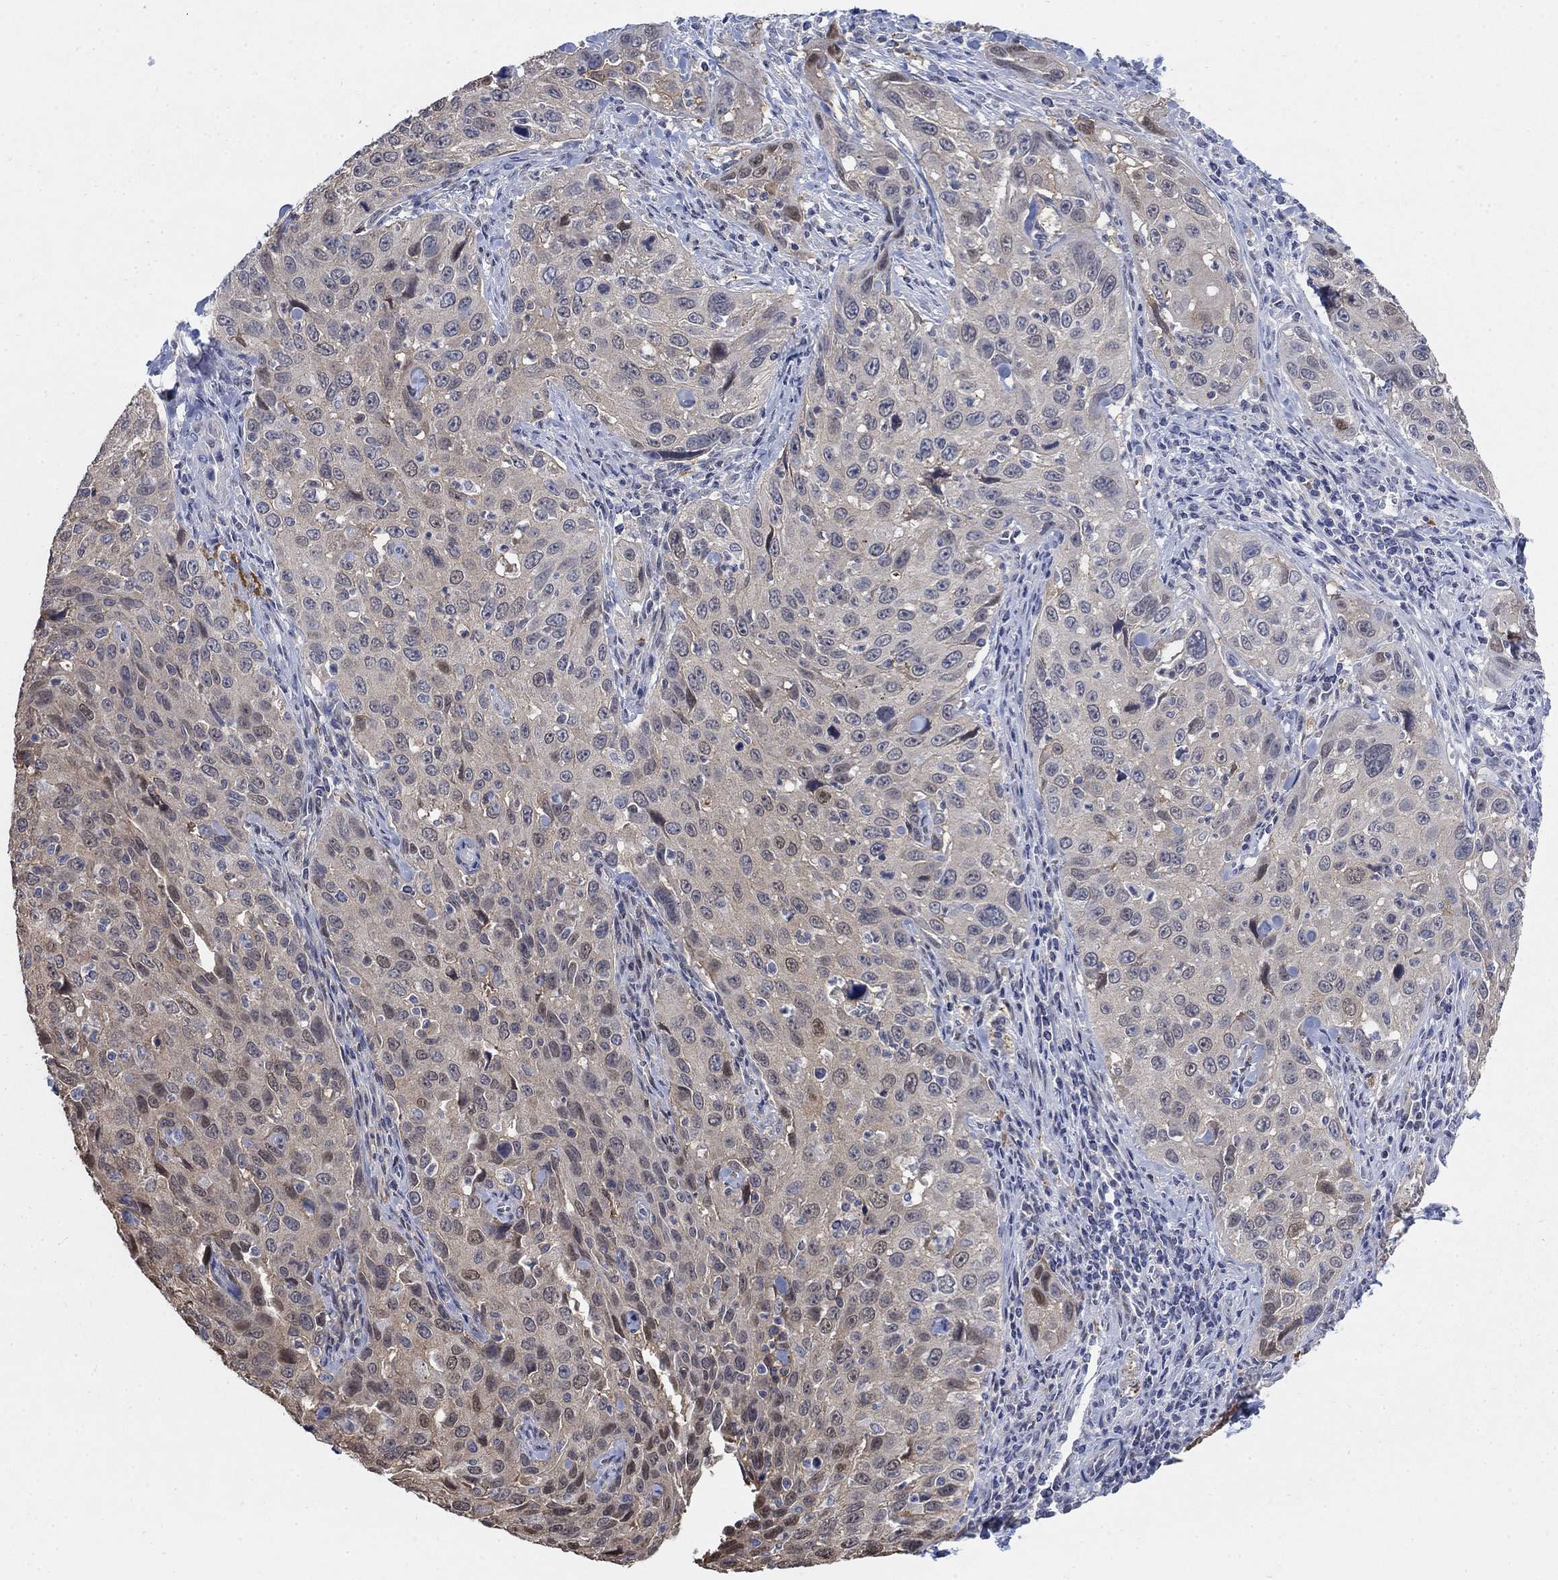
{"staining": {"intensity": "moderate", "quantity": "<25%", "location": "cytoplasmic/membranous,nuclear"}, "tissue": "cervical cancer", "cell_type": "Tumor cells", "image_type": "cancer", "snomed": [{"axis": "morphology", "description": "Squamous cell carcinoma, NOS"}, {"axis": "topography", "description": "Cervix"}], "caption": "A brown stain labels moderate cytoplasmic/membranous and nuclear positivity of a protein in cervical cancer tumor cells.", "gene": "MYO3A", "patient": {"sex": "female", "age": 26}}